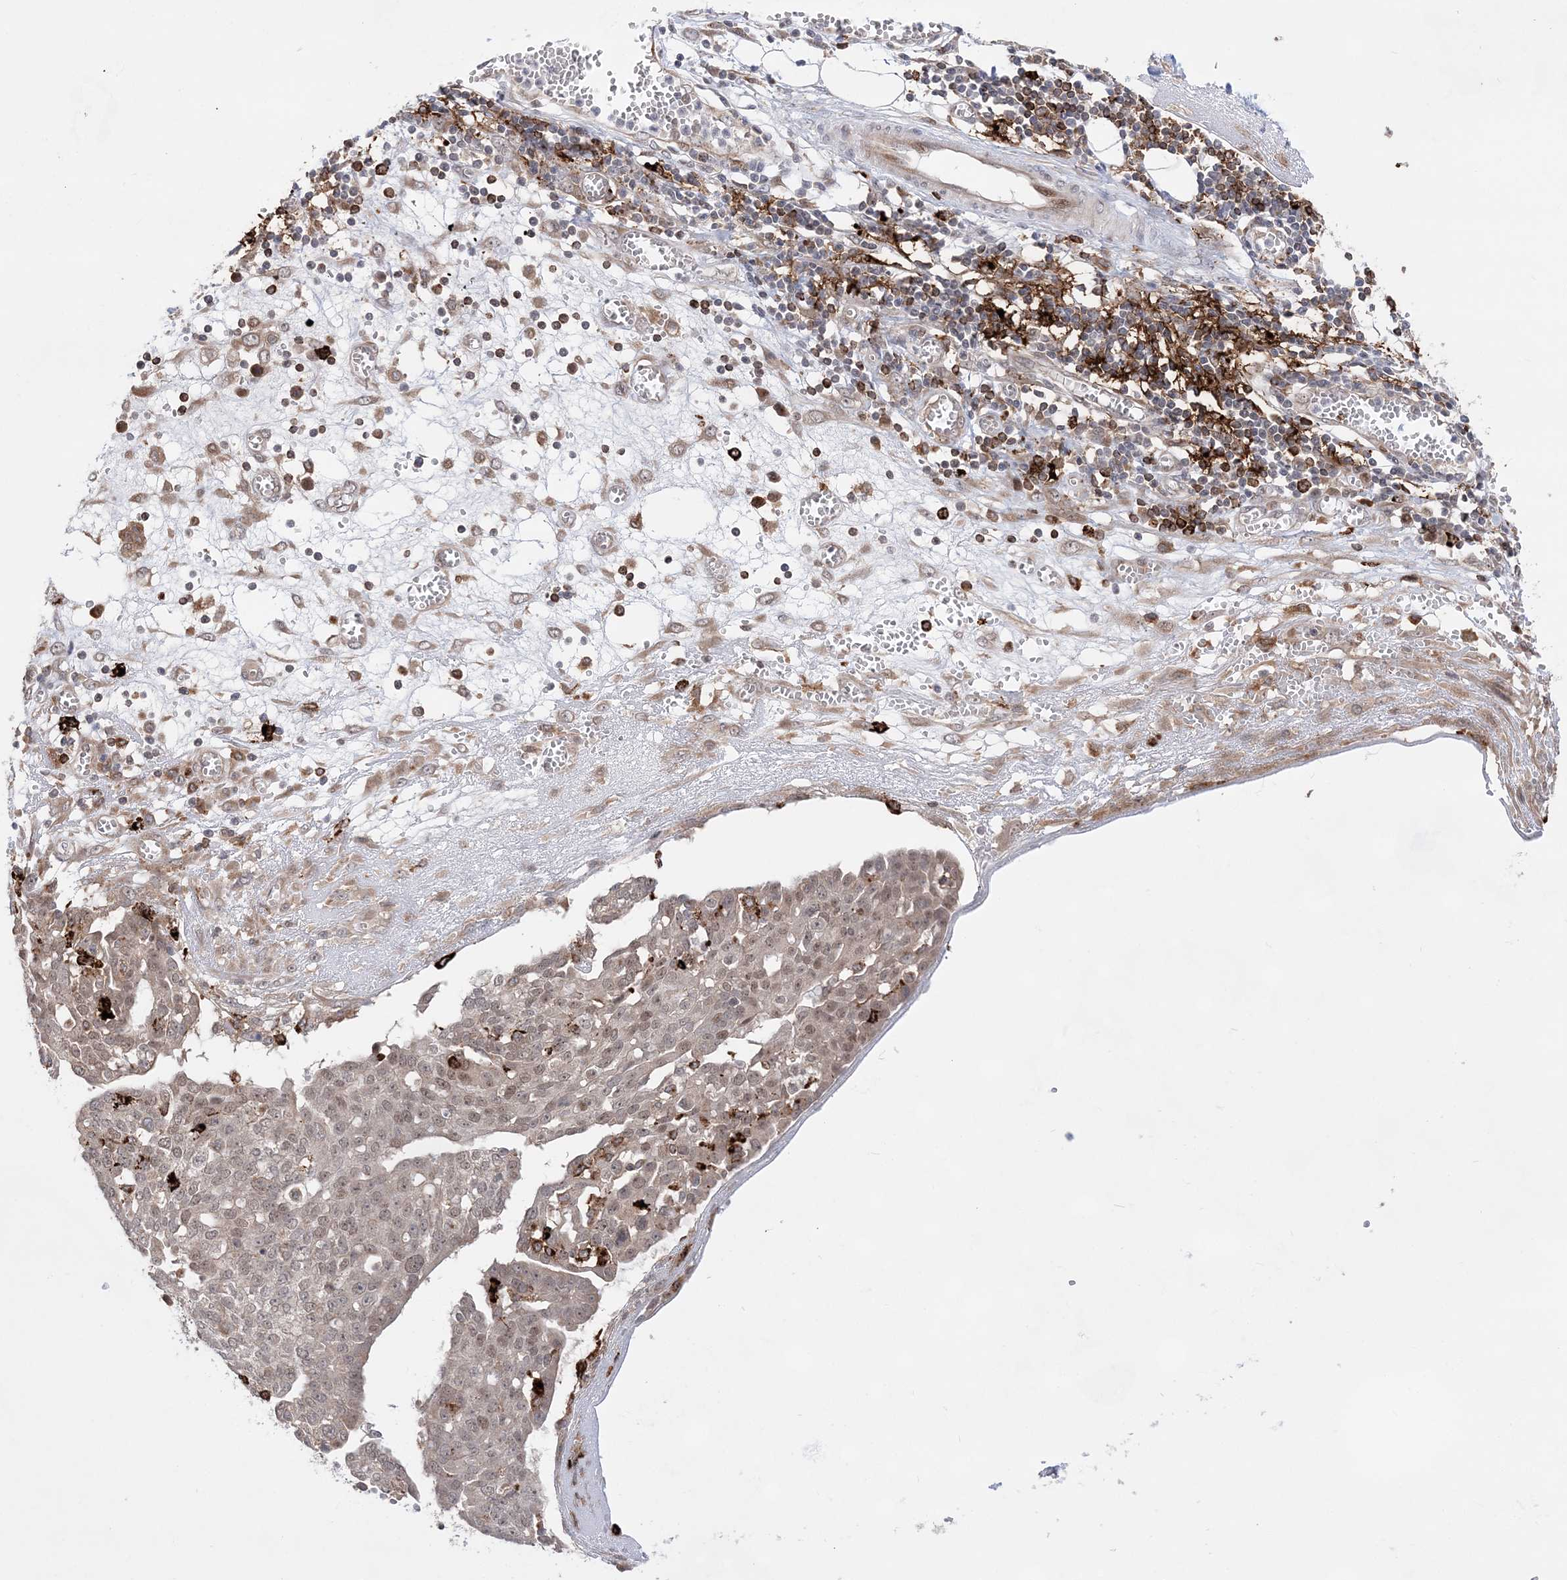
{"staining": {"intensity": "weak", "quantity": "25%-75%", "location": "nuclear"}, "tissue": "ovarian cancer", "cell_type": "Tumor cells", "image_type": "cancer", "snomed": [{"axis": "morphology", "description": "Cystadenocarcinoma, serous, NOS"}, {"axis": "topography", "description": "Soft tissue"}, {"axis": "topography", "description": "Ovary"}], "caption": "Protein staining demonstrates weak nuclear expression in approximately 25%-75% of tumor cells in ovarian cancer. (DAB IHC with brightfield microscopy, high magnification).", "gene": "ANAPC15", "patient": {"sex": "female", "age": 57}}